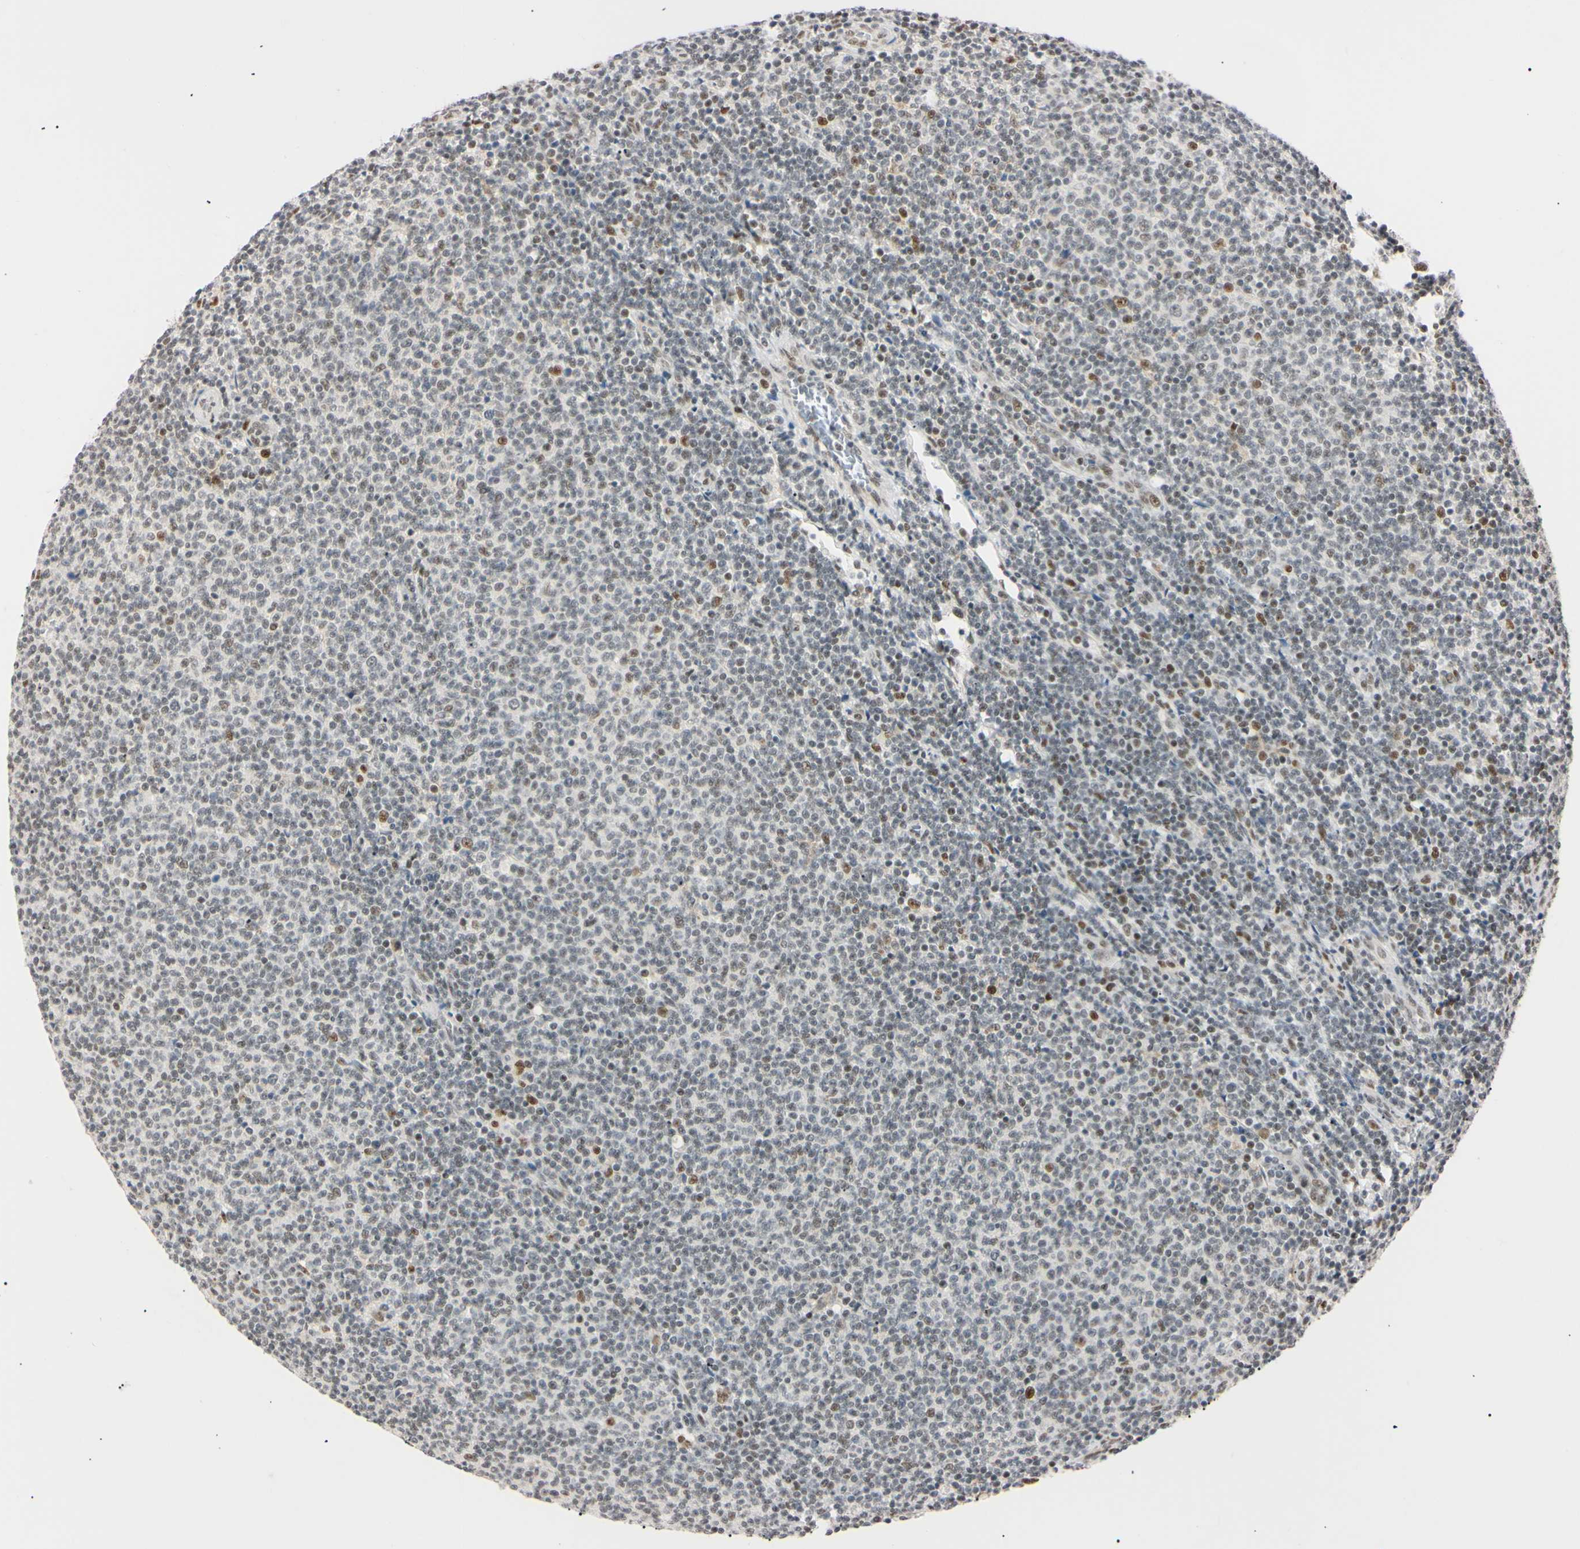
{"staining": {"intensity": "moderate", "quantity": "<25%", "location": "nuclear"}, "tissue": "lymphoma", "cell_type": "Tumor cells", "image_type": "cancer", "snomed": [{"axis": "morphology", "description": "Malignant lymphoma, non-Hodgkin's type, Low grade"}, {"axis": "topography", "description": "Lymph node"}], "caption": "Low-grade malignant lymphoma, non-Hodgkin's type stained with immunohistochemistry (IHC) exhibits moderate nuclear expression in about <25% of tumor cells.", "gene": "ZNF134", "patient": {"sex": "male", "age": 66}}